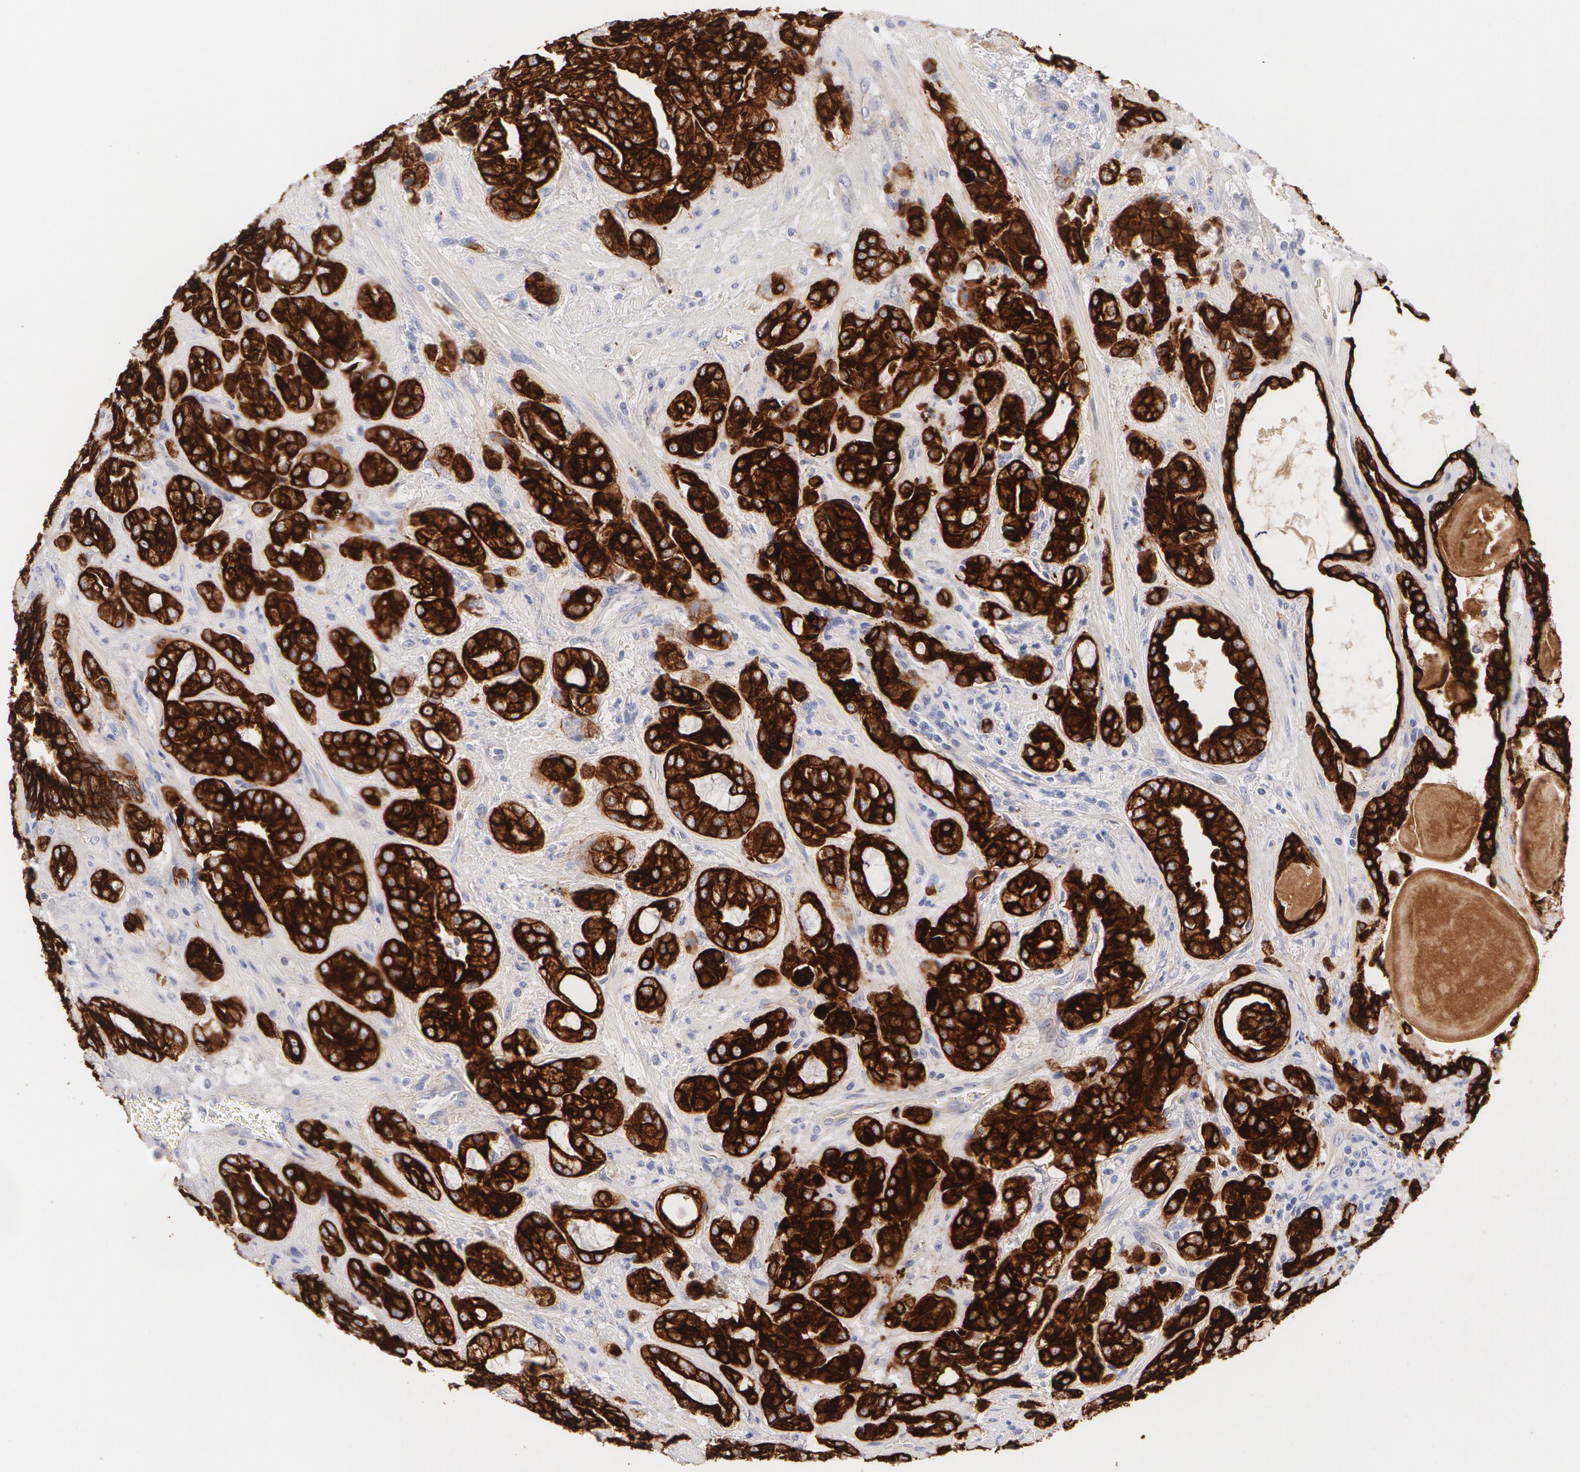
{"staining": {"intensity": "strong", "quantity": ">75%", "location": "cytoplasmic/membranous"}, "tissue": "prostate cancer", "cell_type": "Tumor cells", "image_type": "cancer", "snomed": [{"axis": "morphology", "description": "Adenocarcinoma, Medium grade"}, {"axis": "topography", "description": "Prostate"}], "caption": "DAB (3,3'-diaminobenzidine) immunohistochemical staining of prostate cancer reveals strong cytoplasmic/membranous protein positivity in about >75% of tumor cells. (DAB = brown stain, brightfield microscopy at high magnification).", "gene": "KRT8", "patient": {"sex": "male", "age": 70}}